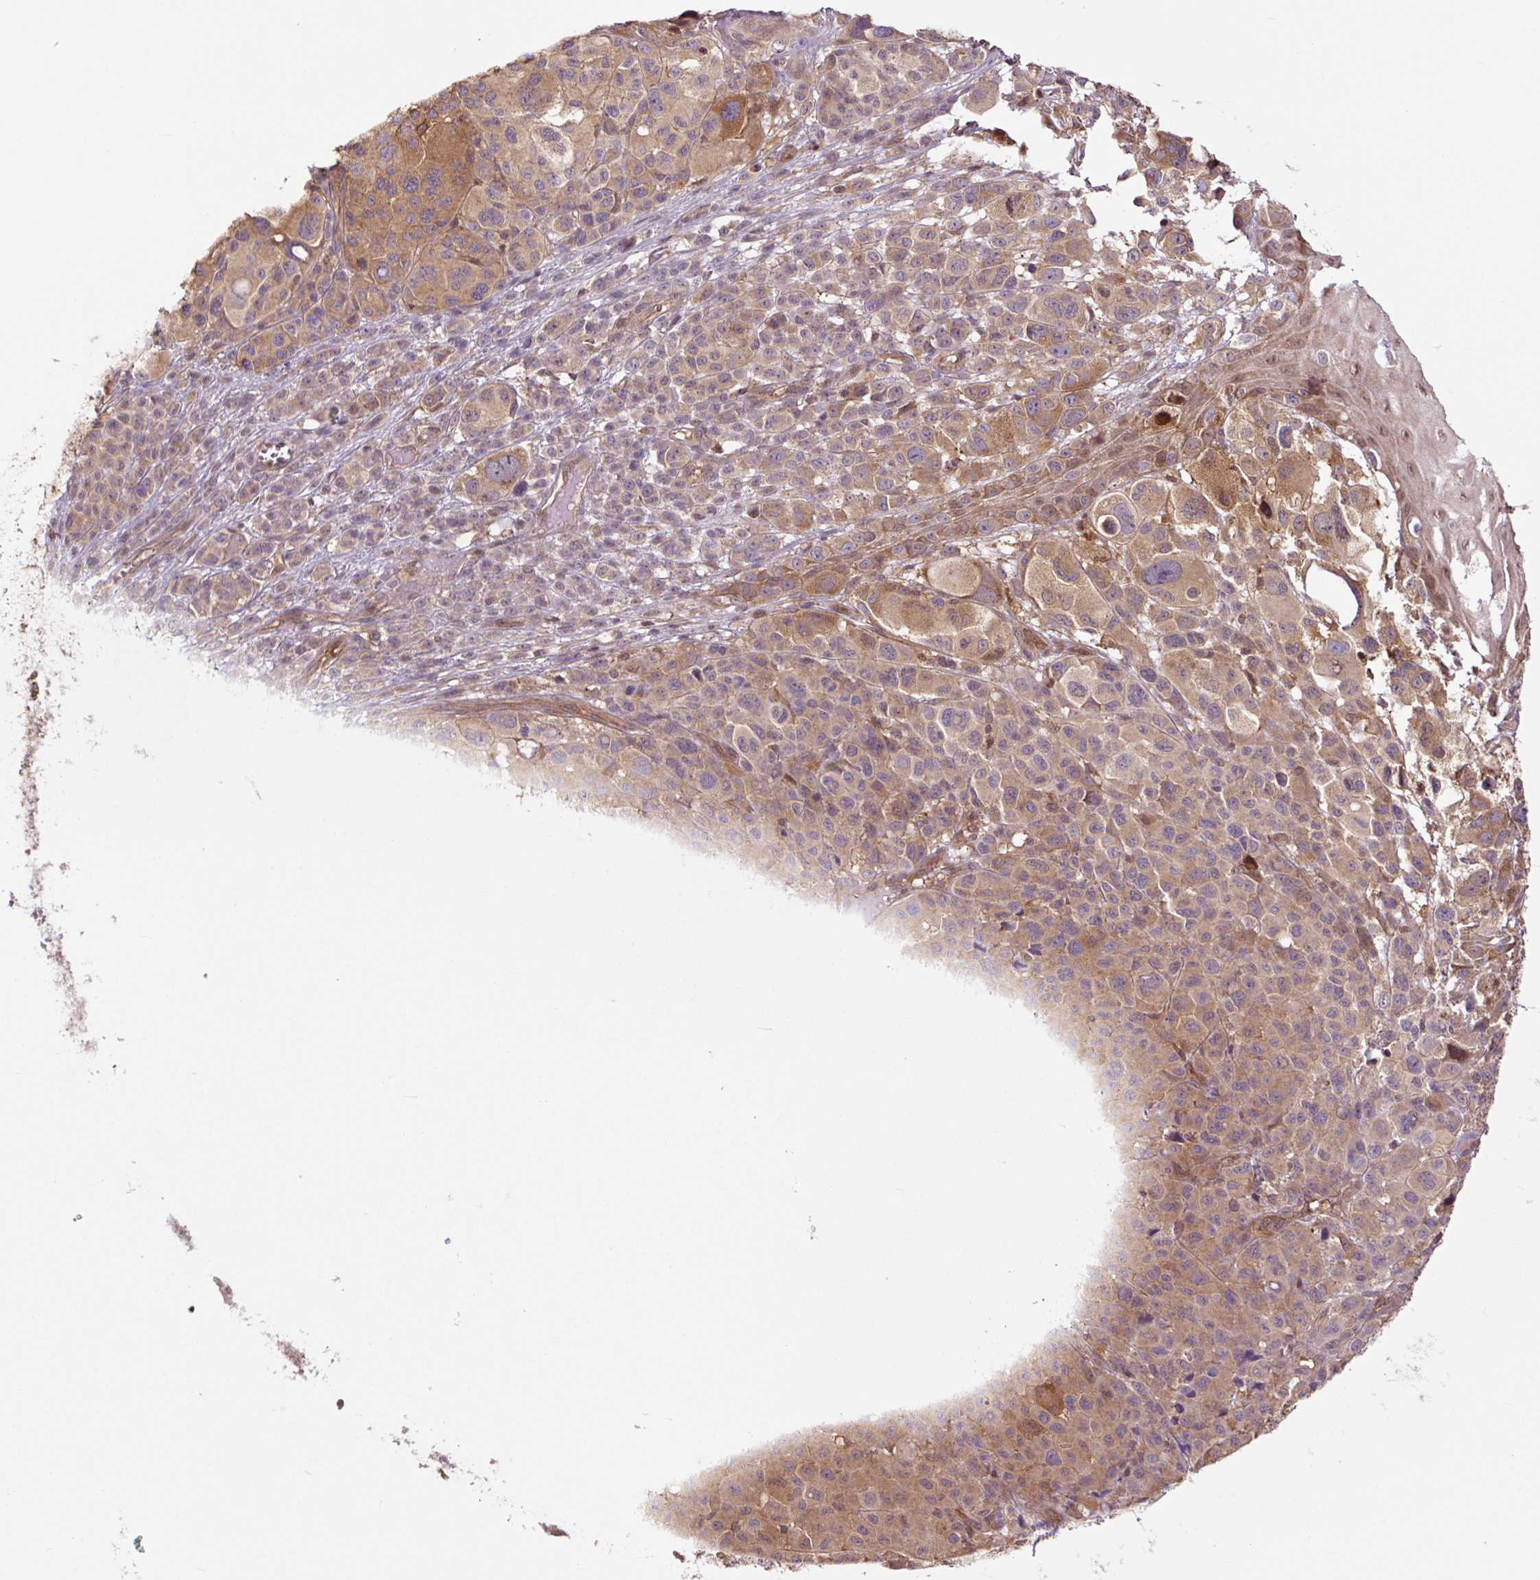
{"staining": {"intensity": "moderate", "quantity": "<25%", "location": "cytoplasmic/membranous"}, "tissue": "melanoma", "cell_type": "Tumor cells", "image_type": "cancer", "snomed": [{"axis": "morphology", "description": "Malignant melanoma, NOS"}, {"axis": "topography", "description": "Skin"}], "caption": "DAB (3,3'-diaminobenzidine) immunohistochemical staining of melanoma demonstrates moderate cytoplasmic/membranous protein staining in approximately <25% of tumor cells.", "gene": "TPT1", "patient": {"sex": "female", "age": 74}}